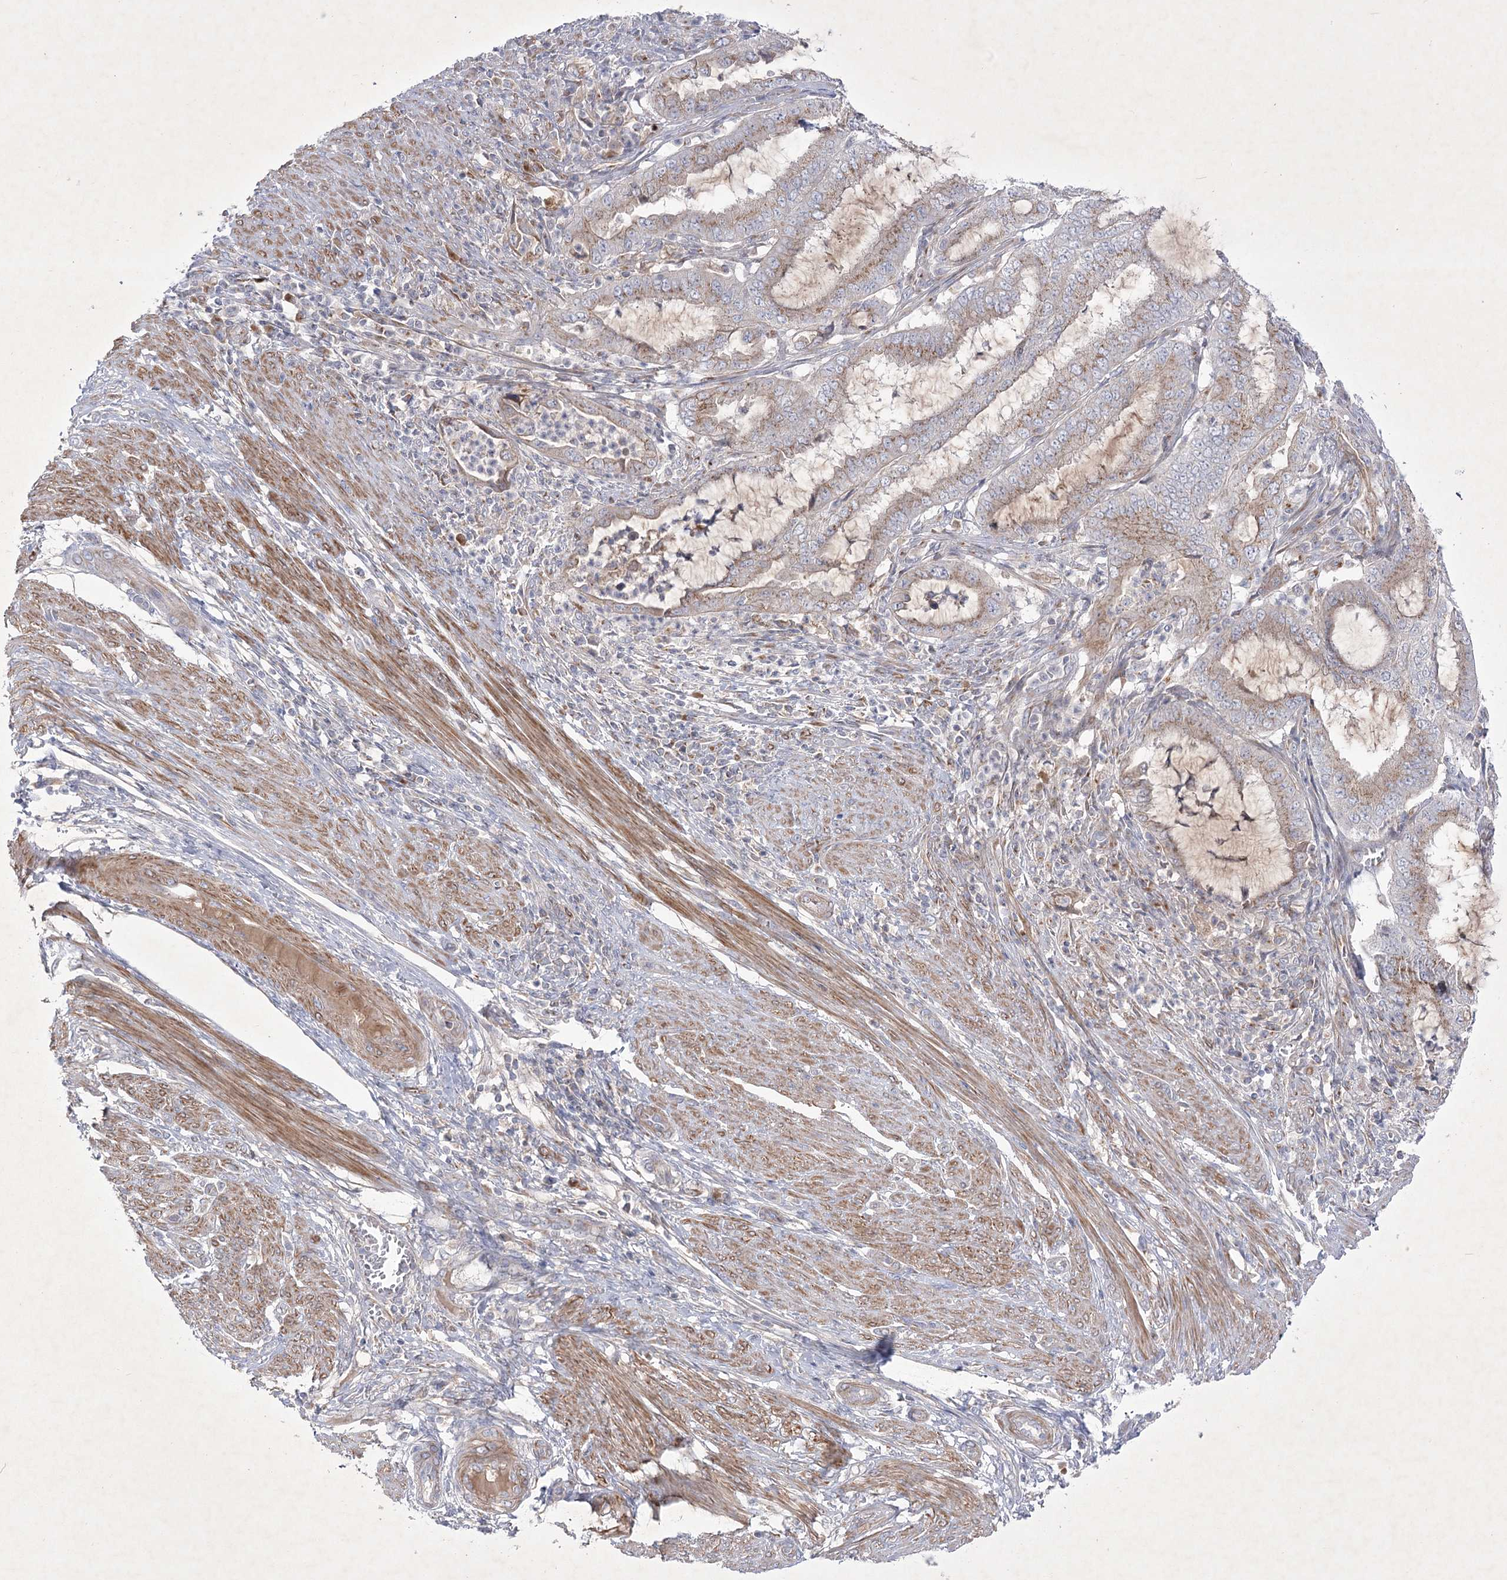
{"staining": {"intensity": "moderate", "quantity": ">75%", "location": "cytoplasmic/membranous"}, "tissue": "endometrial cancer", "cell_type": "Tumor cells", "image_type": "cancer", "snomed": [{"axis": "morphology", "description": "Adenocarcinoma, NOS"}, {"axis": "topography", "description": "Endometrium"}], "caption": "Endometrial adenocarcinoma was stained to show a protein in brown. There is medium levels of moderate cytoplasmic/membranous staining in approximately >75% of tumor cells.", "gene": "GBF1", "patient": {"sex": "female", "age": 51}}